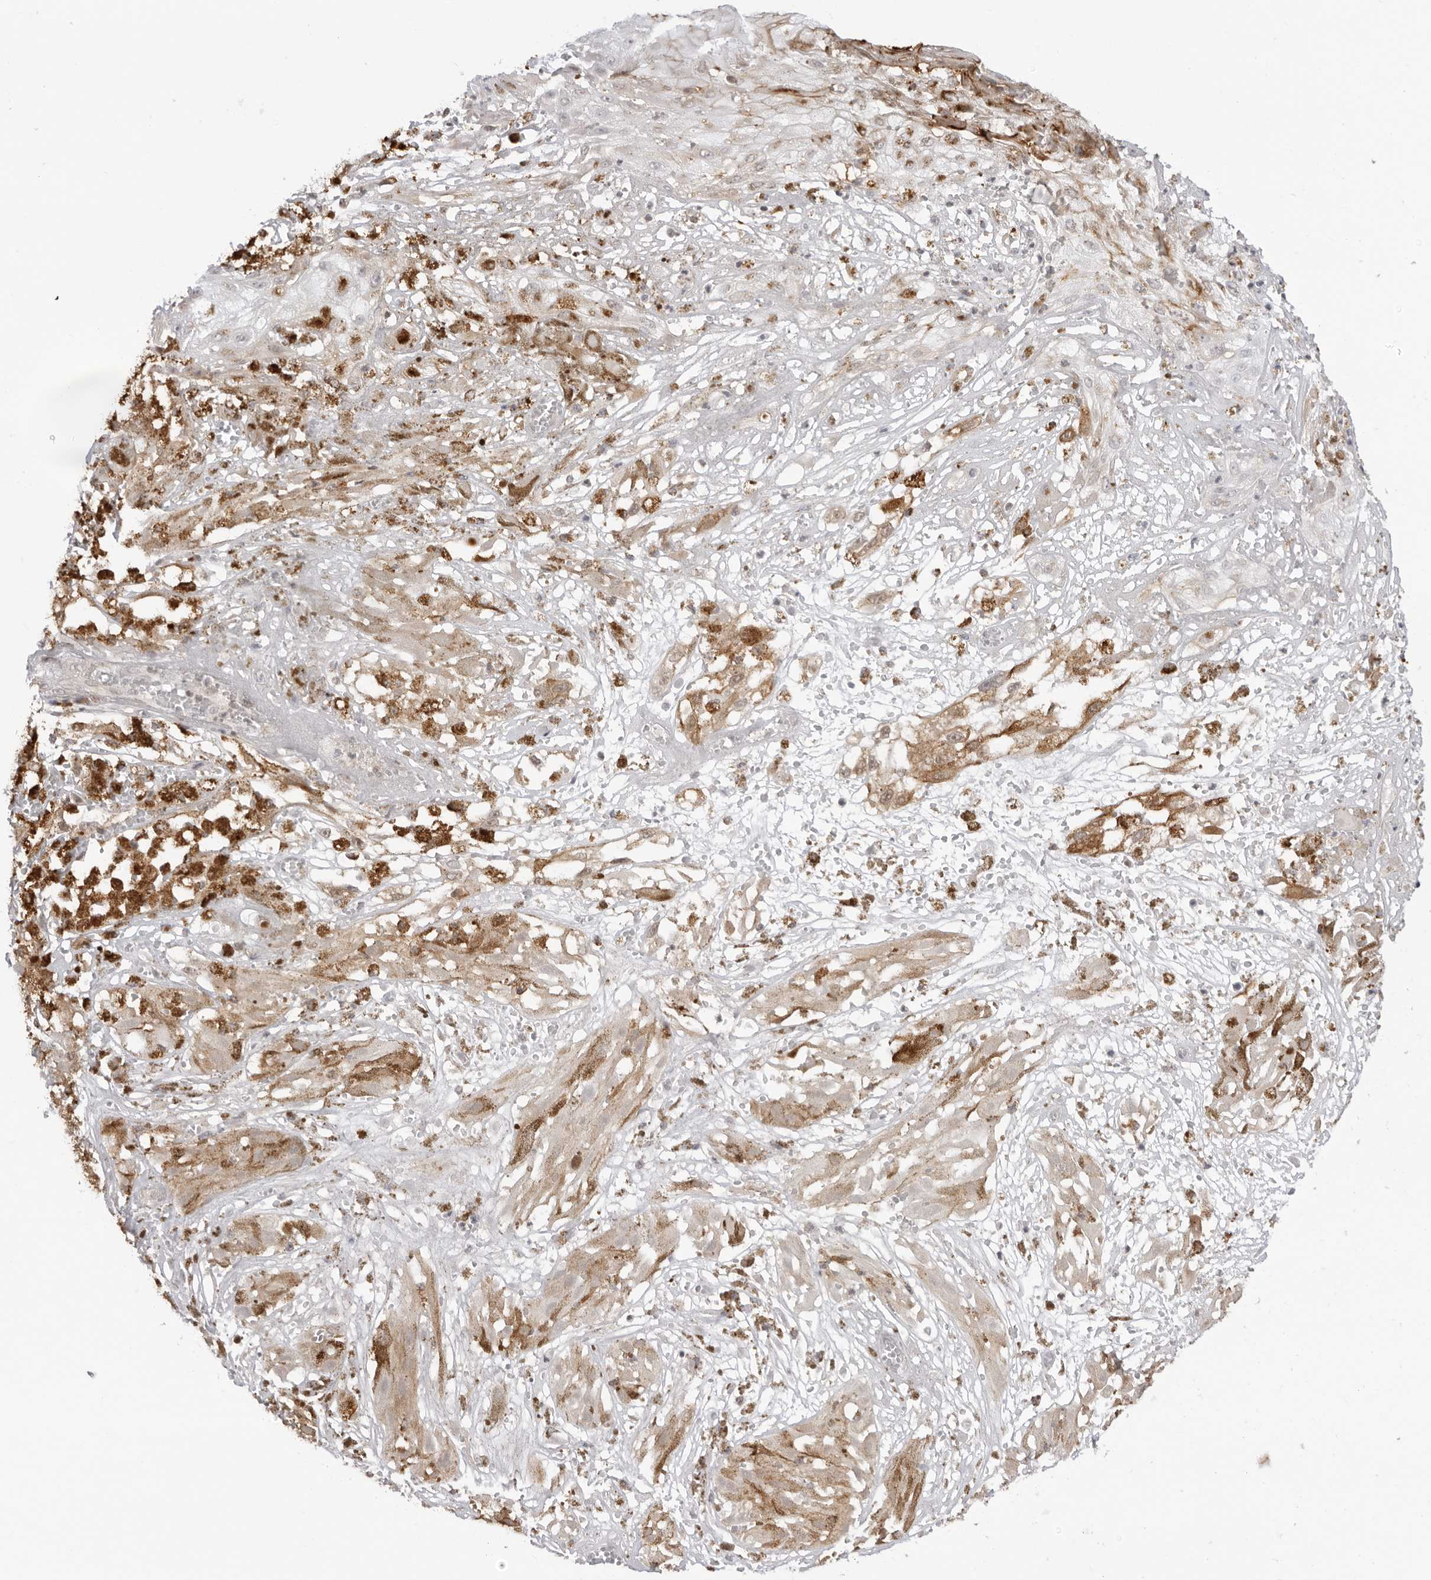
{"staining": {"intensity": "moderate", "quantity": "<25%", "location": "cytoplasmic/membranous"}, "tissue": "melanoma", "cell_type": "Tumor cells", "image_type": "cancer", "snomed": [{"axis": "morphology", "description": "Malignant melanoma, NOS"}, {"axis": "topography", "description": "Skin"}], "caption": "Tumor cells reveal moderate cytoplasmic/membranous positivity in approximately <25% of cells in malignant melanoma.", "gene": "RNF146", "patient": {"sex": "male", "age": 88}}